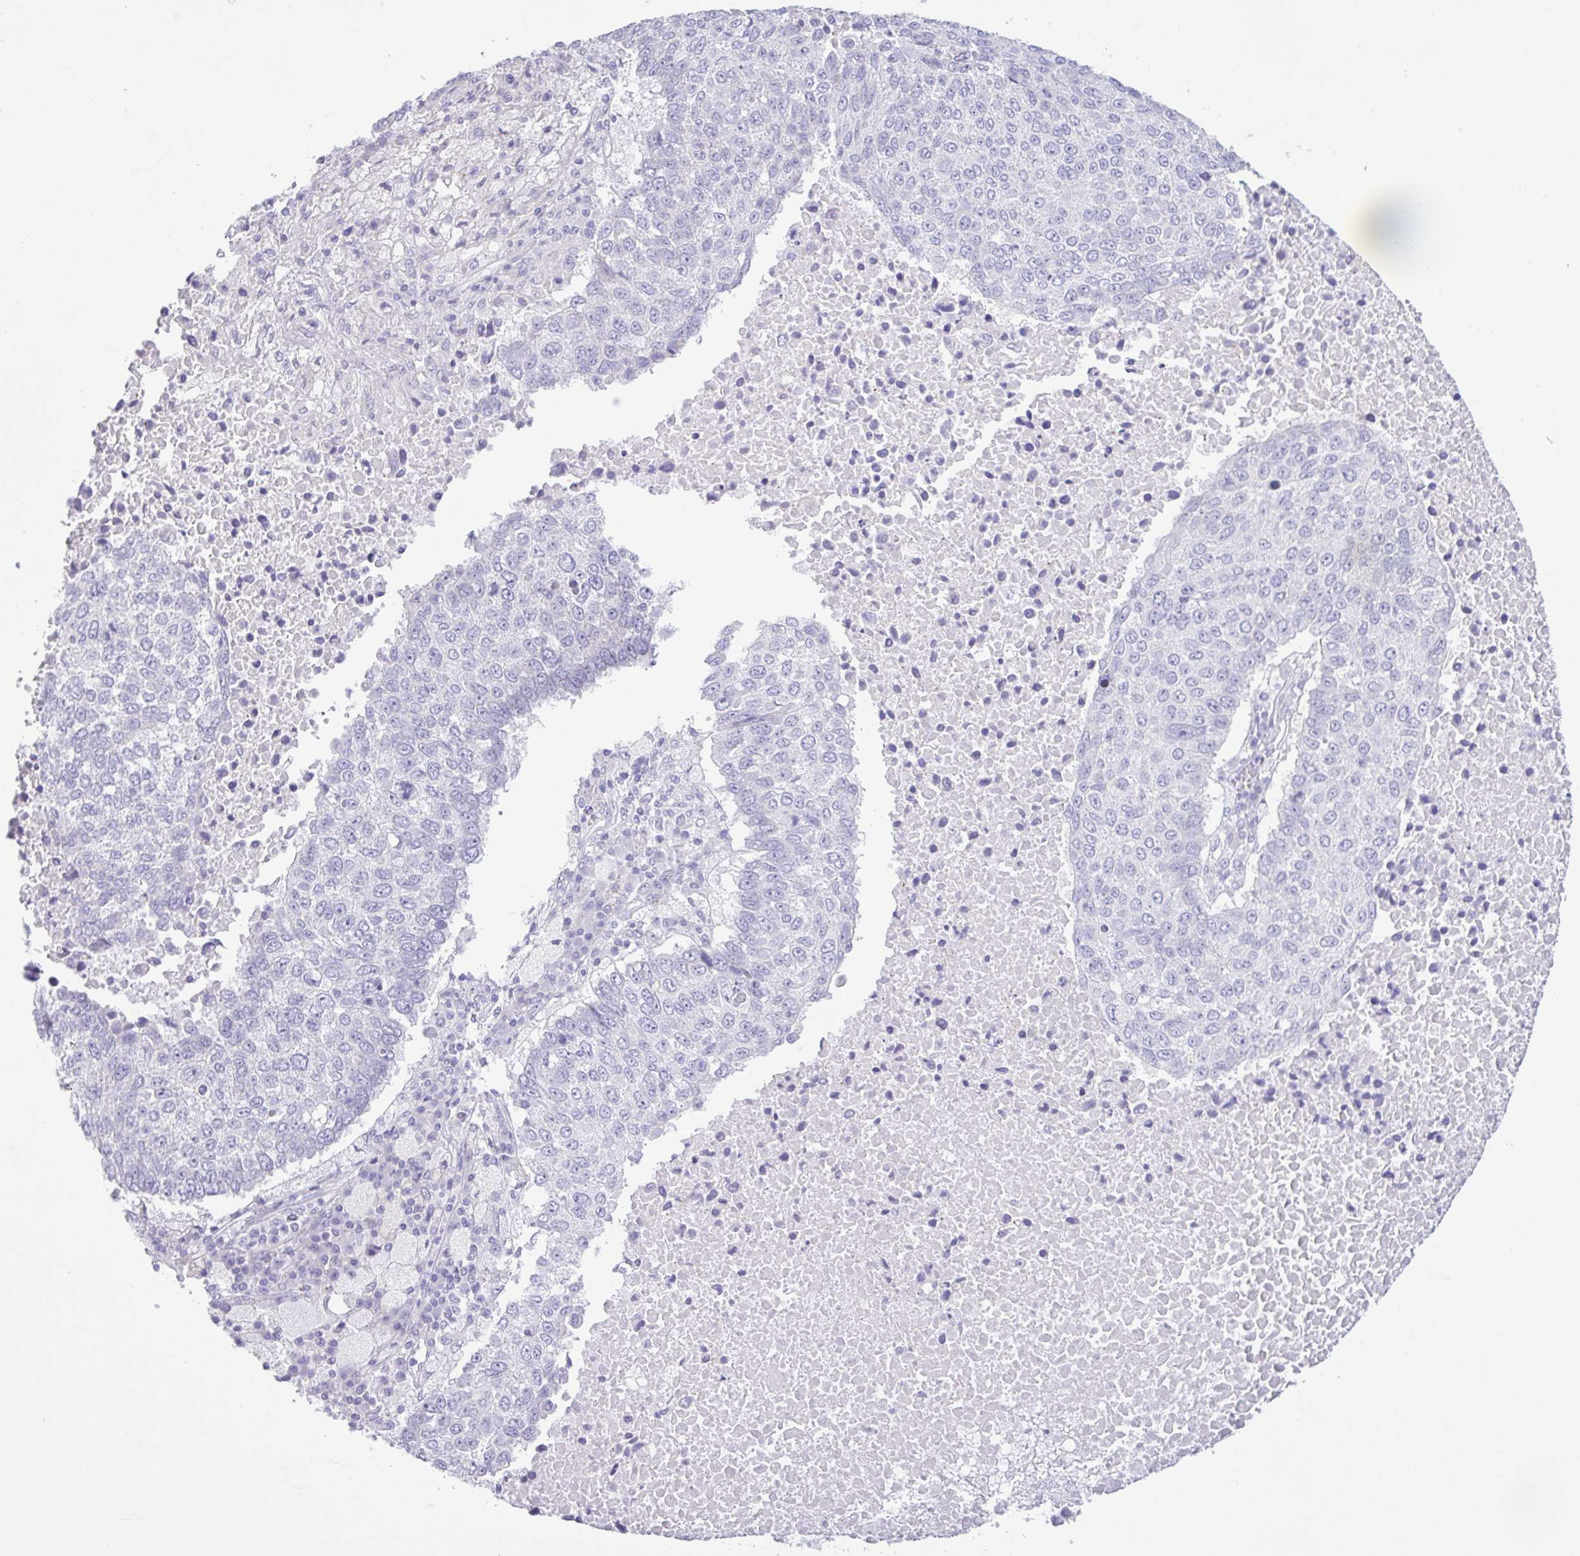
{"staining": {"intensity": "negative", "quantity": "none", "location": "none"}, "tissue": "lung cancer", "cell_type": "Tumor cells", "image_type": "cancer", "snomed": [{"axis": "morphology", "description": "Squamous cell carcinoma, NOS"}, {"axis": "topography", "description": "Lung"}], "caption": "Immunohistochemistry micrograph of neoplastic tissue: lung squamous cell carcinoma stained with DAB exhibits no significant protein expression in tumor cells. (DAB IHC visualized using brightfield microscopy, high magnification).", "gene": "FAM153A", "patient": {"sex": "male", "age": 73}}